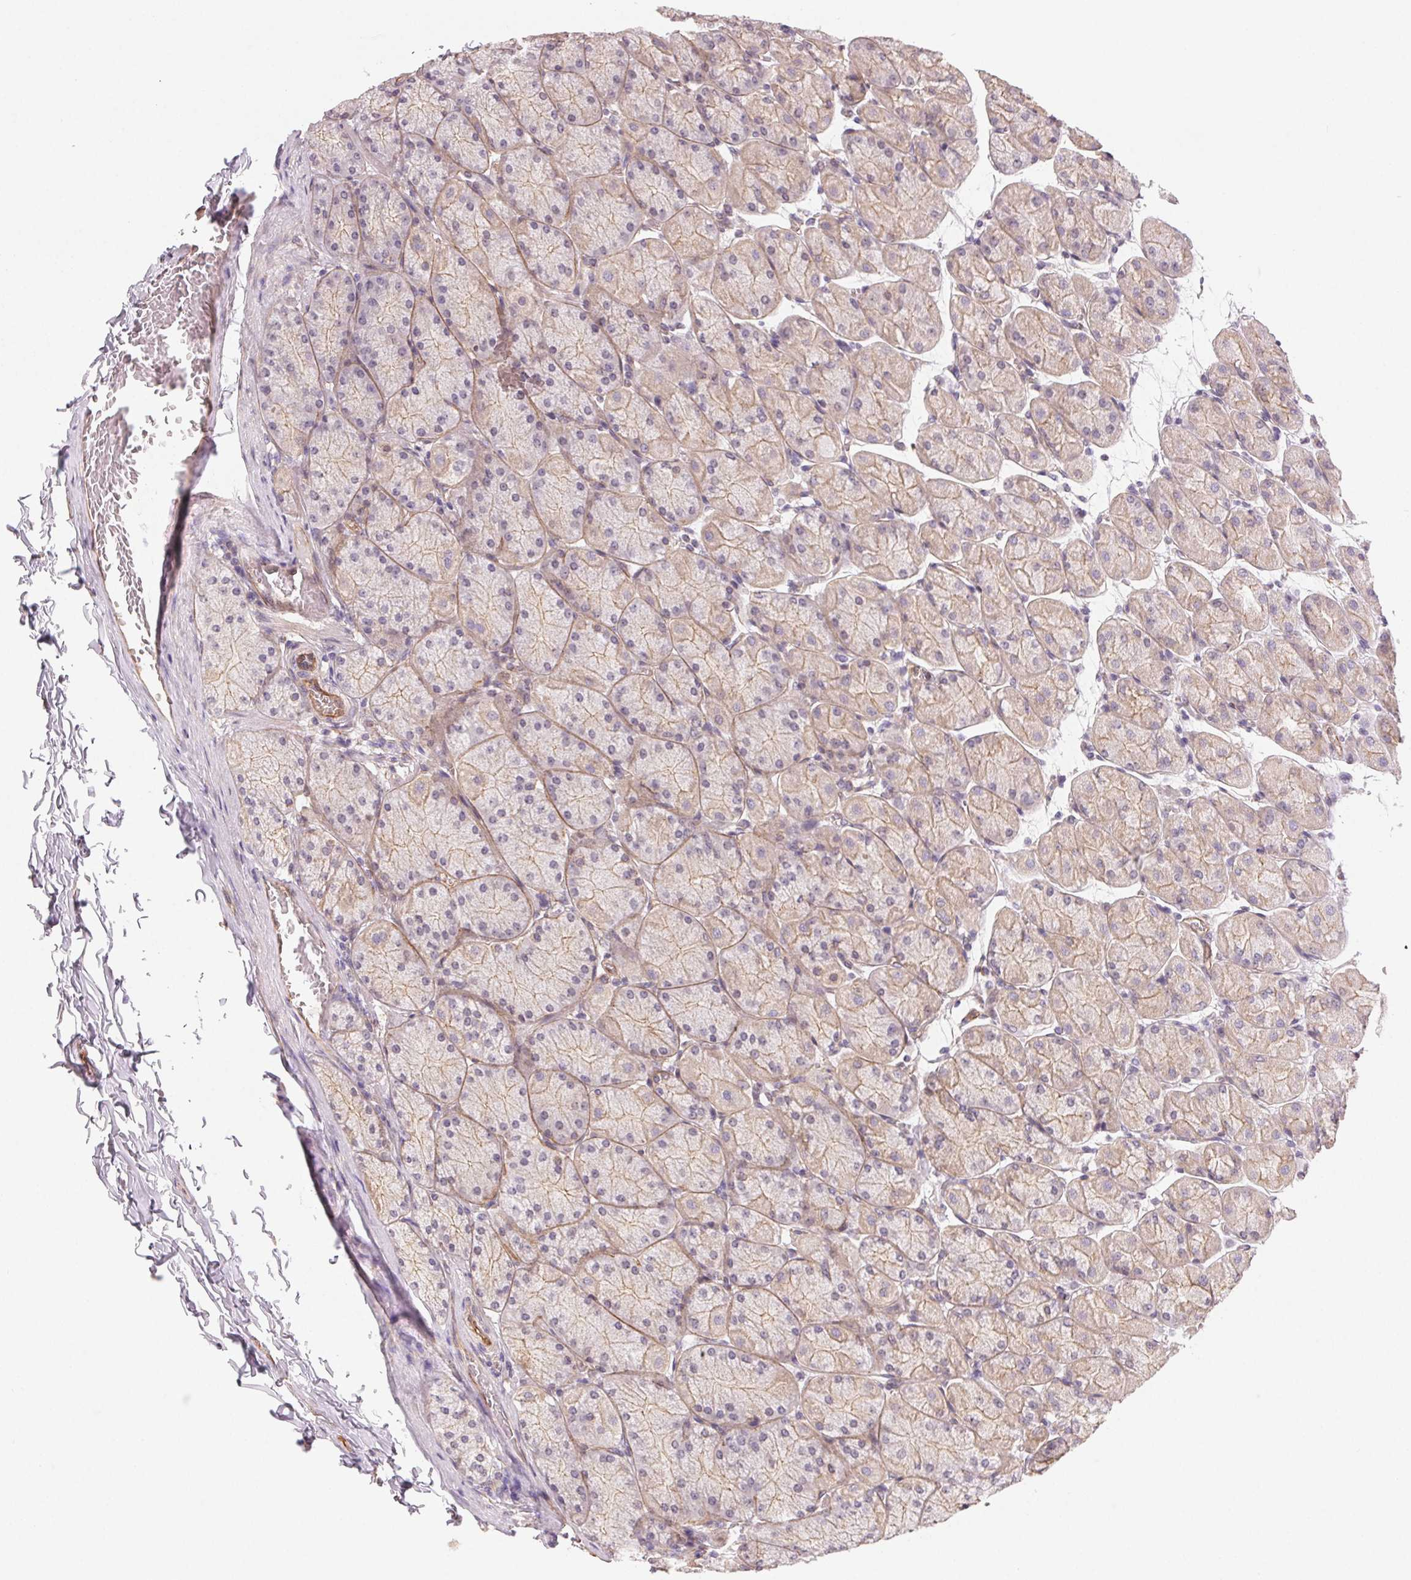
{"staining": {"intensity": "weak", "quantity": "25%-75%", "location": "cytoplasmic/membranous"}, "tissue": "stomach", "cell_type": "Glandular cells", "image_type": "normal", "snomed": [{"axis": "morphology", "description": "Normal tissue, NOS"}, {"axis": "topography", "description": "Stomach, upper"}], "caption": "Stomach stained with DAB immunohistochemistry (IHC) exhibits low levels of weak cytoplasmic/membranous expression in approximately 25%-75% of glandular cells.", "gene": "PLA2G4F", "patient": {"sex": "female", "age": 56}}